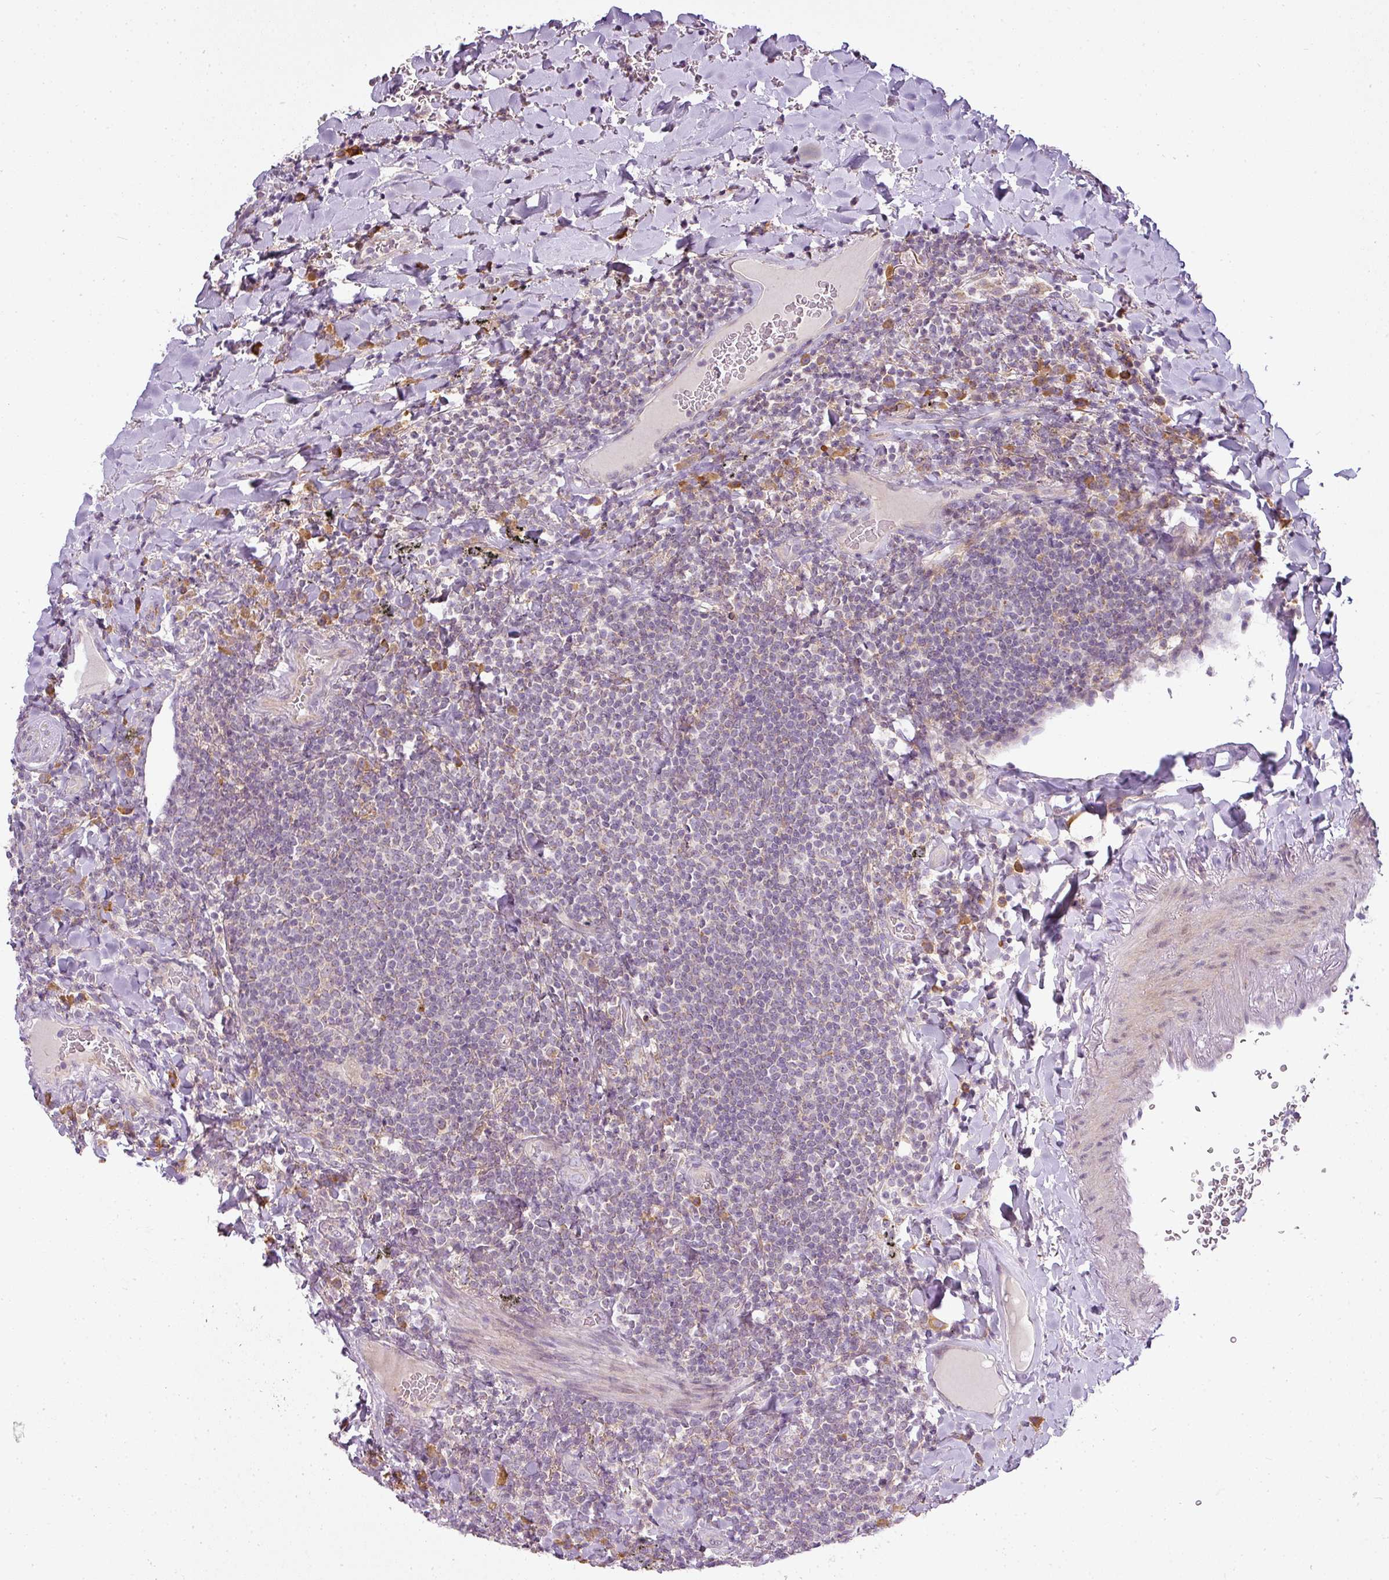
{"staining": {"intensity": "moderate", "quantity": "<25%", "location": "cytoplasmic/membranous"}, "tissue": "lymphoma", "cell_type": "Tumor cells", "image_type": "cancer", "snomed": [{"axis": "morphology", "description": "Malignant lymphoma, non-Hodgkin's type, Low grade"}, {"axis": "topography", "description": "Lung"}], "caption": "This is a histology image of IHC staining of lymphoma, which shows moderate staining in the cytoplasmic/membranous of tumor cells.", "gene": "LY75", "patient": {"sex": "female", "age": 71}}